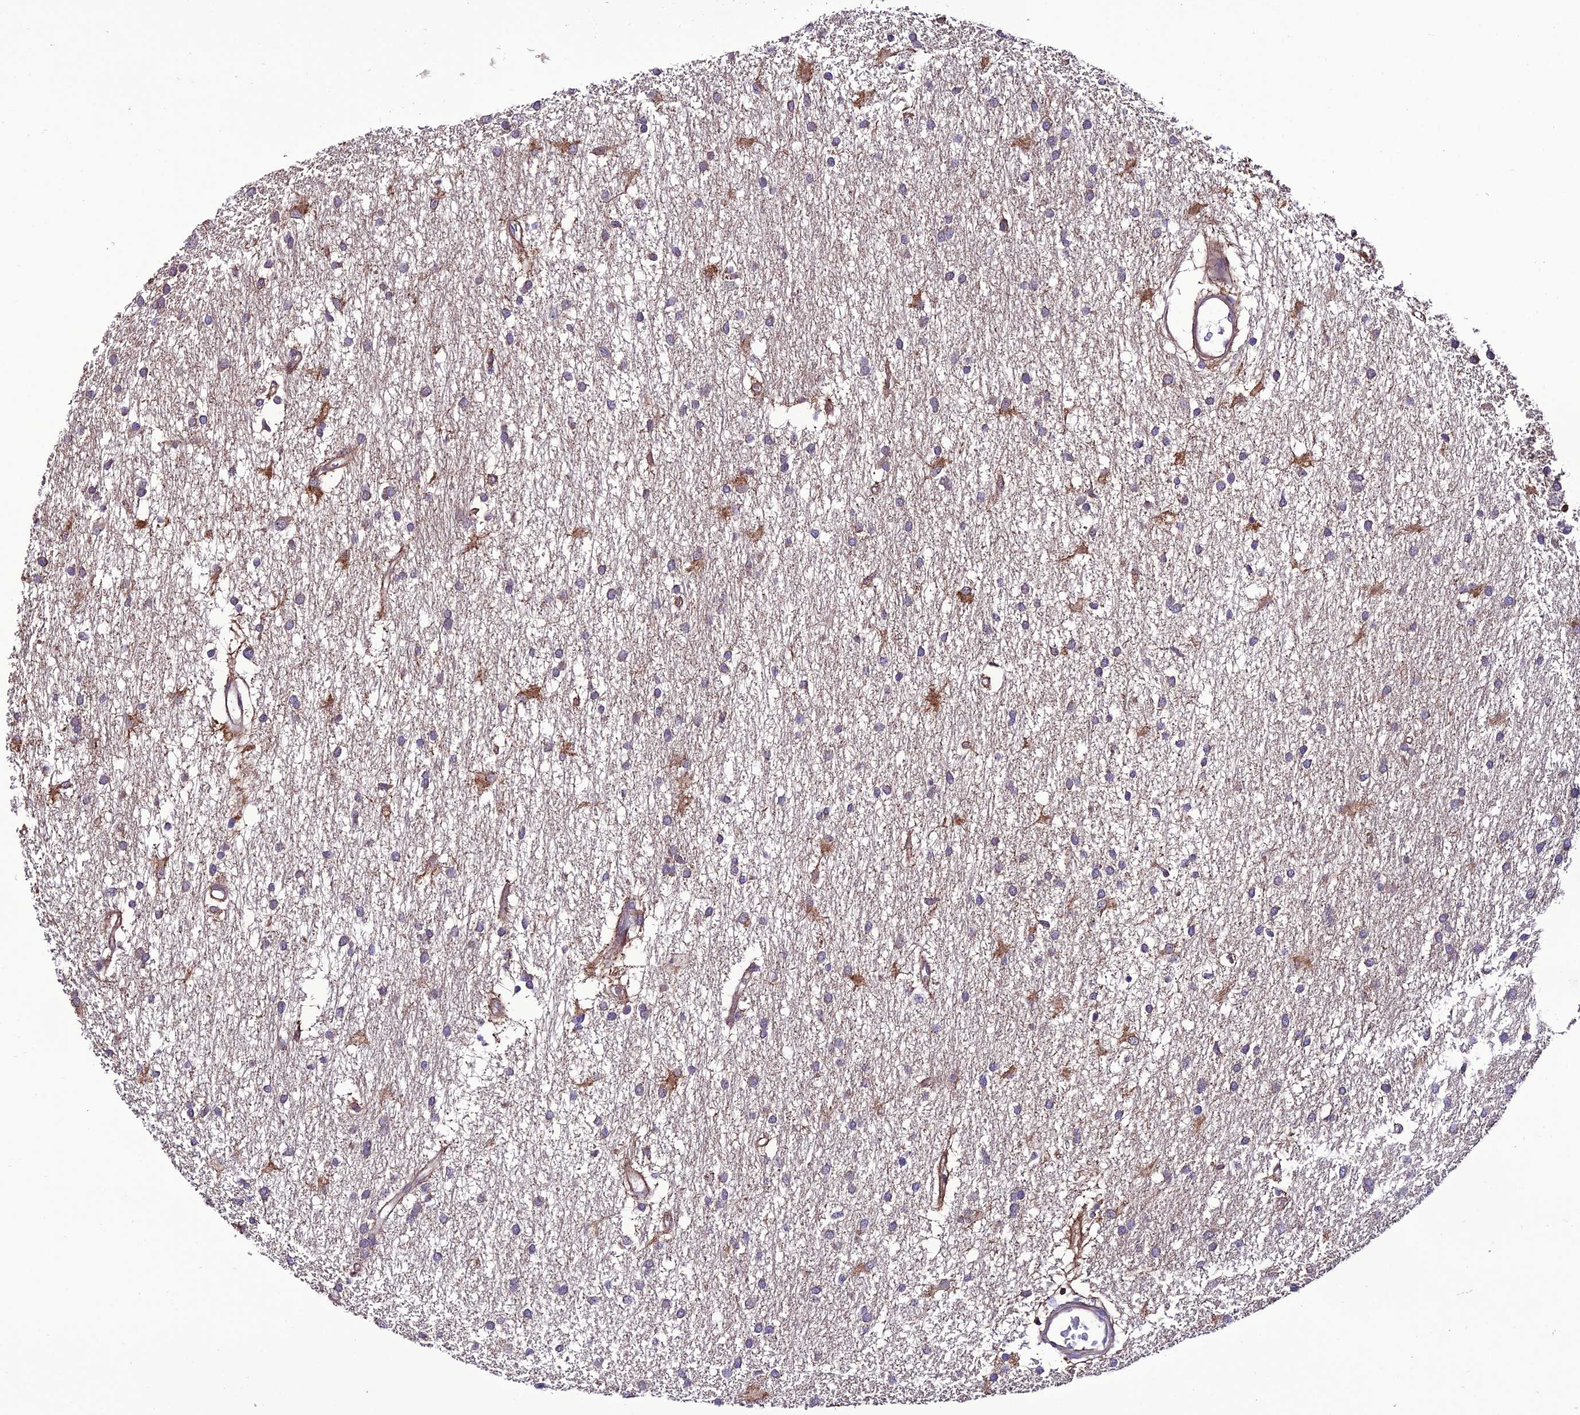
{"staining": {"intensity": "negative", "quantity": "none", "location": "none"}, "tissue": "glioma", "cell_type": "Tumor cells", "image_type": "cancer", "snomed": [{"axis": "morphology", "description": "Glioma, malignant, High grade"}, {"axis": "topography", "description": "Brain"}], "caption": "A photomicrograph of human glioma is negative for staining in tumor cells.", "gene": "PPIL3", "patient": {"sex": "male", "age": 77}}